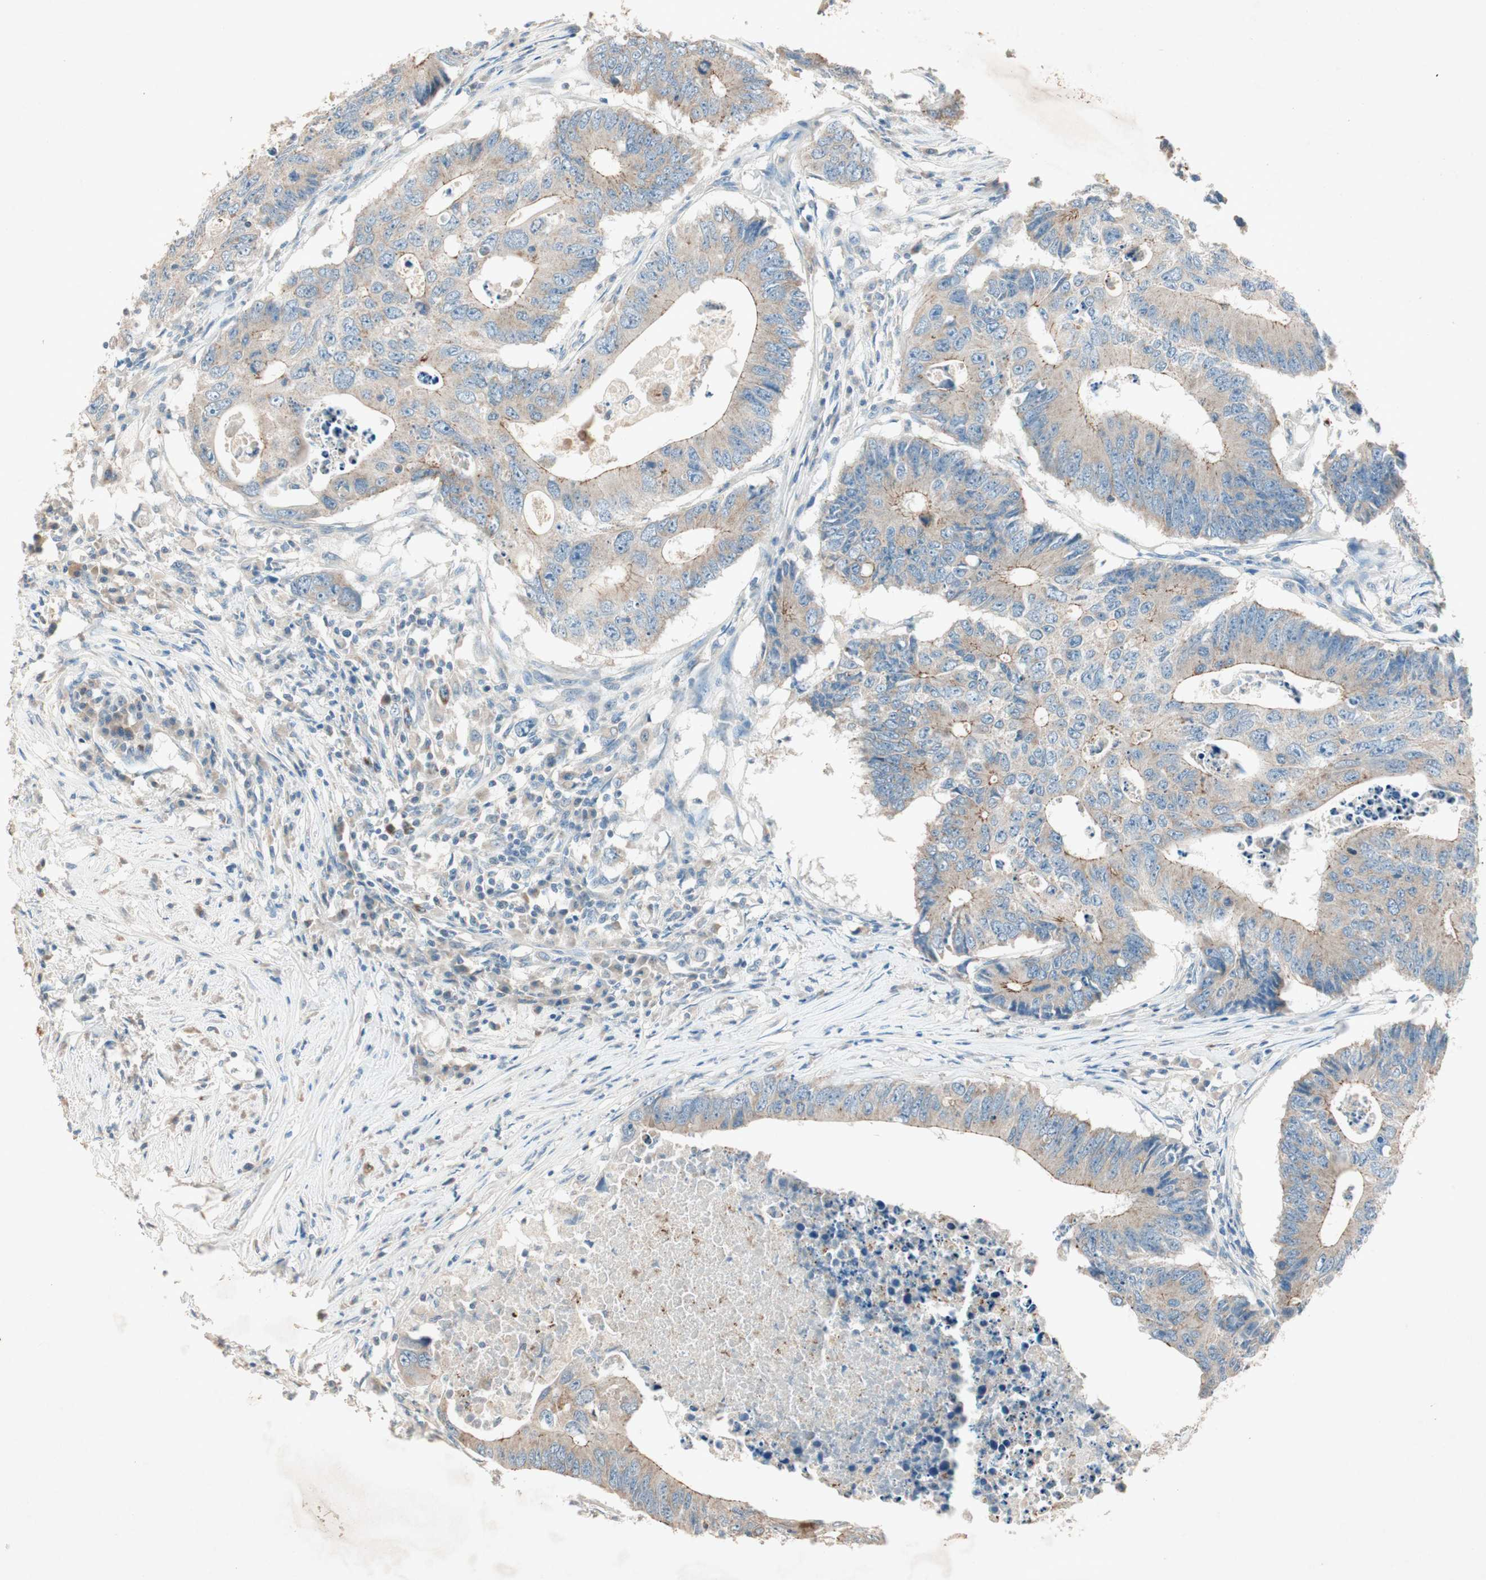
{"staining": {"intensity": "weak", "quantity": ">75%", "location": "cytoplasmic/membranous"}, "tissue": "colorectal cancer", "cell_type": "Tumor cells", "image_type": "cancer", "snomed": [{"axis": "morphology", "description": "Adenocarcinoma, NOS"}, {"axis": "topography", "description": "Colon"}], "caption": "Colorectal adenocarcinoma tissue demonstrates weak cytoplasmic/membranous staining in approximately >75% of tumor cells", "gene": "NKAIN1", "patient": {"sex": "male", "age": 71}}